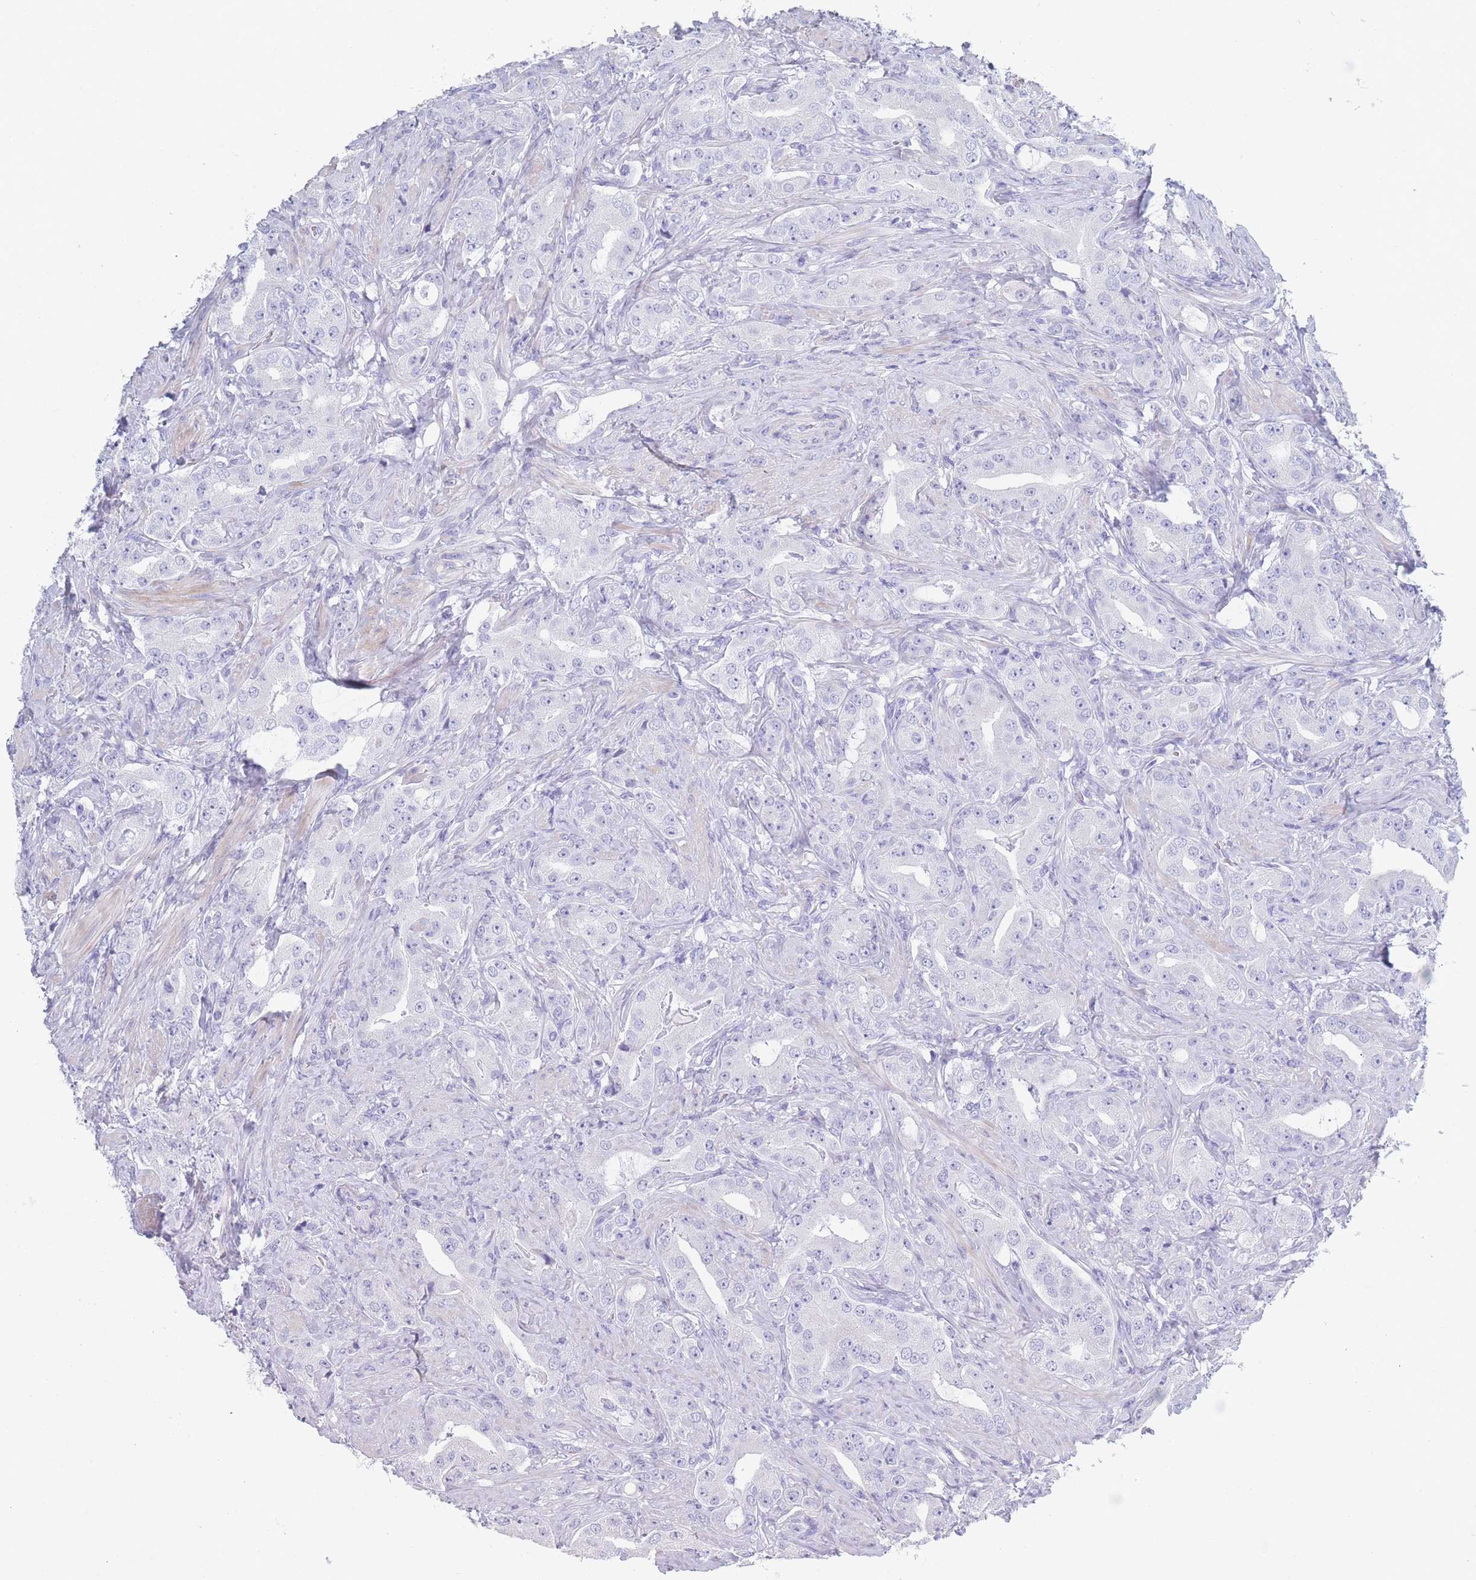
{"staining": {"intensity": "negative", "quantity": "none", "location": "none"}, "tissue": "prostate cancer", "cell_type": "Tumor cells", "image_type": "cancer", "snomed": [{"axis": "morphology", "description": "Adenocarcinoma, High grade"}, {"axis": "topography", "description": "Prostate"}], "caption": "Immunohistochemistry histopathology image of neoplastic tissue: human prostate cancer (adenocarcinoma (high-grade)) stained with DAB (3,3'-diaminobenzidine) shows no significant protein expression in tumor cells. The staining is performed using DAB (3,3'-diaminobenzidine) brown chromogen with nuclei counter-stained in using hematoxylin.", "gene": "OR5D16", "patient": {"sex": "male", "age": 63}}